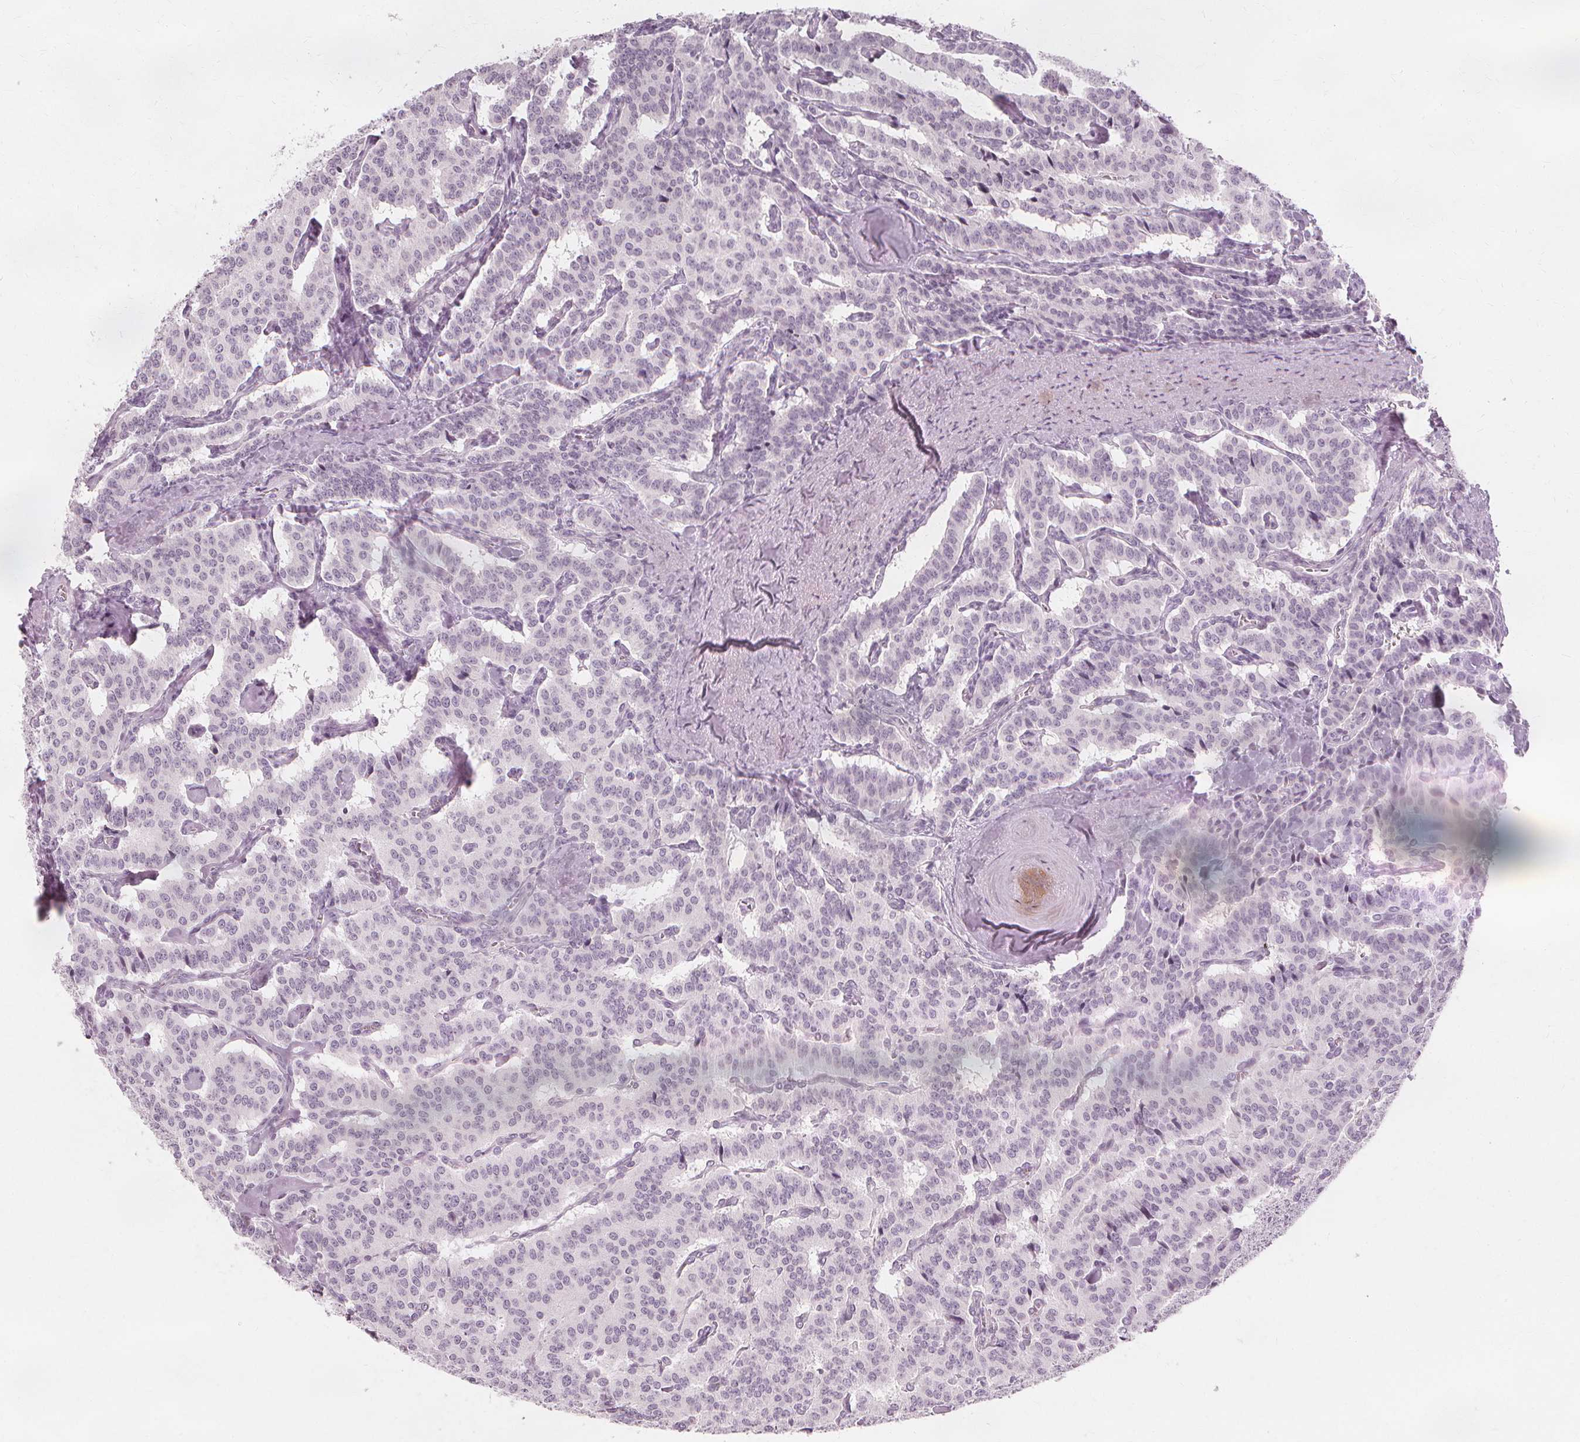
{"staining": {"intensity": "negative", "quantity": "none", "location": "none"}, "tissue": "carcinoid", "cell_type": "Tumor cells", "image_type": "cancer", "snomed": [{"axis": "morphology", "description": "Carcinoid, malignant, NOS"}, {"axis": "topography", "description": "Lung"}], "caption": "Immunohistochemical staining of human malignant carcinoid demonstrates no significant expression in tumor cells.", "gene": "NXPE1", "patient": {"sex": "female", "age": 46}}